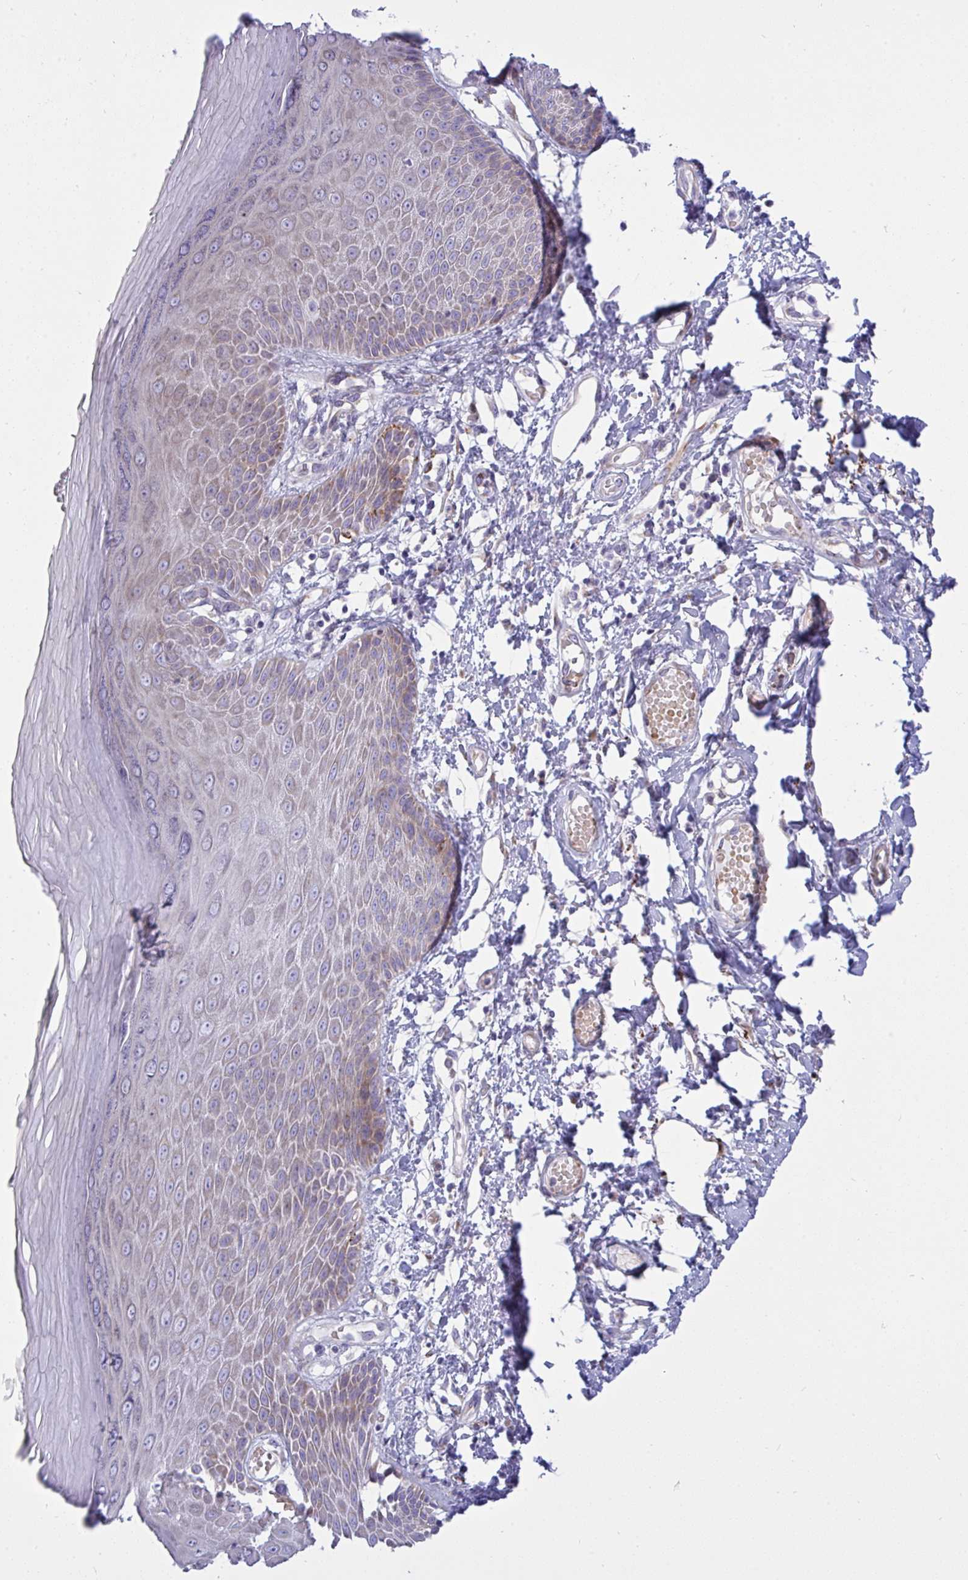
{"staining": {"intensity": "moderate", "quantity": "25%-75%", "location": "cytoplasmic/membranous"}, "tissue": "skin", "cell_type": "Epidermal cells", "image_type": "normal", "snomed": [{"axis": "morphology", "description": "Normal tissue, NOS"}, {"axis": "topography", "description": "Anal"}, {"axis": "topography", "description": "Peripheral nerve tissue"}], "caption": "The photomicrograph exhibits immunohistochemical staining of unremarkable skin. There is moderate cytoplasmic/membranous positivity is present in approximately 25%-75% of epidermal cells. The staining is performed using DAB brown chromogen to label protein expression. The nuclei are counter-stained blue using hematoxylin.", "gene": "NTN1", "patient": {"sex": "male", "age": 78}}